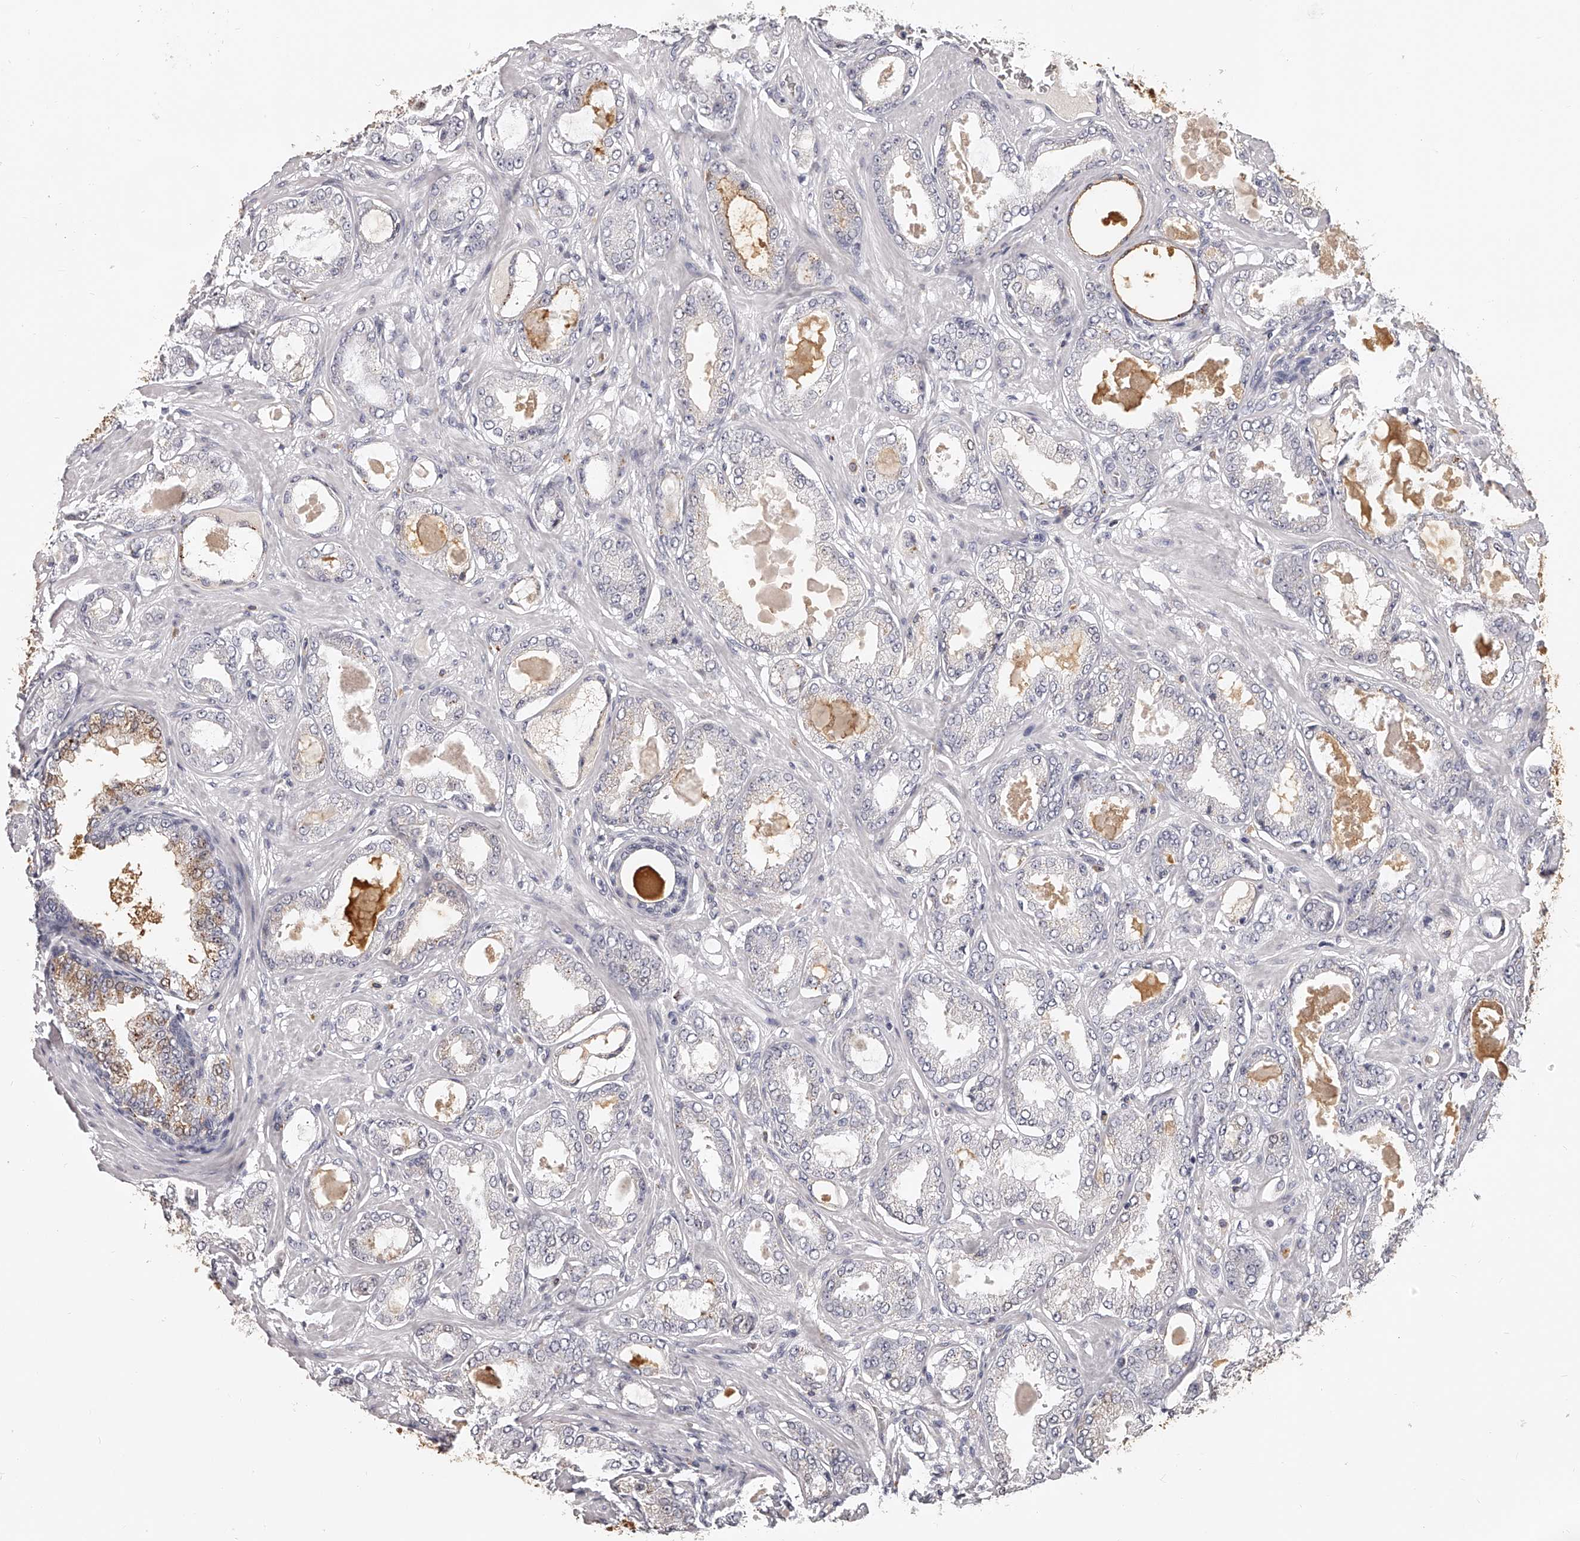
{"staining": {"intensity": "negative", "quantity": "none", "location": "none"}, "tissue": "prostate cancer", "cell_type": "Tumor cells", "image_type": "cancer", "snomed": [{"axis": "morphology", "description": "Adenocarcinoma, Low grade"}, {"axis": "topography", "description": "Prostate"}], "caption": "Immunohistochemistry (IHC) of prostate low-grade adenocarcinoma reveals no staining in tumor cells. (DAB immunohistochemistry (IHC), high magnification).", "gene": "DMRT1", "patient": {"sex": "male", "age": 63}}